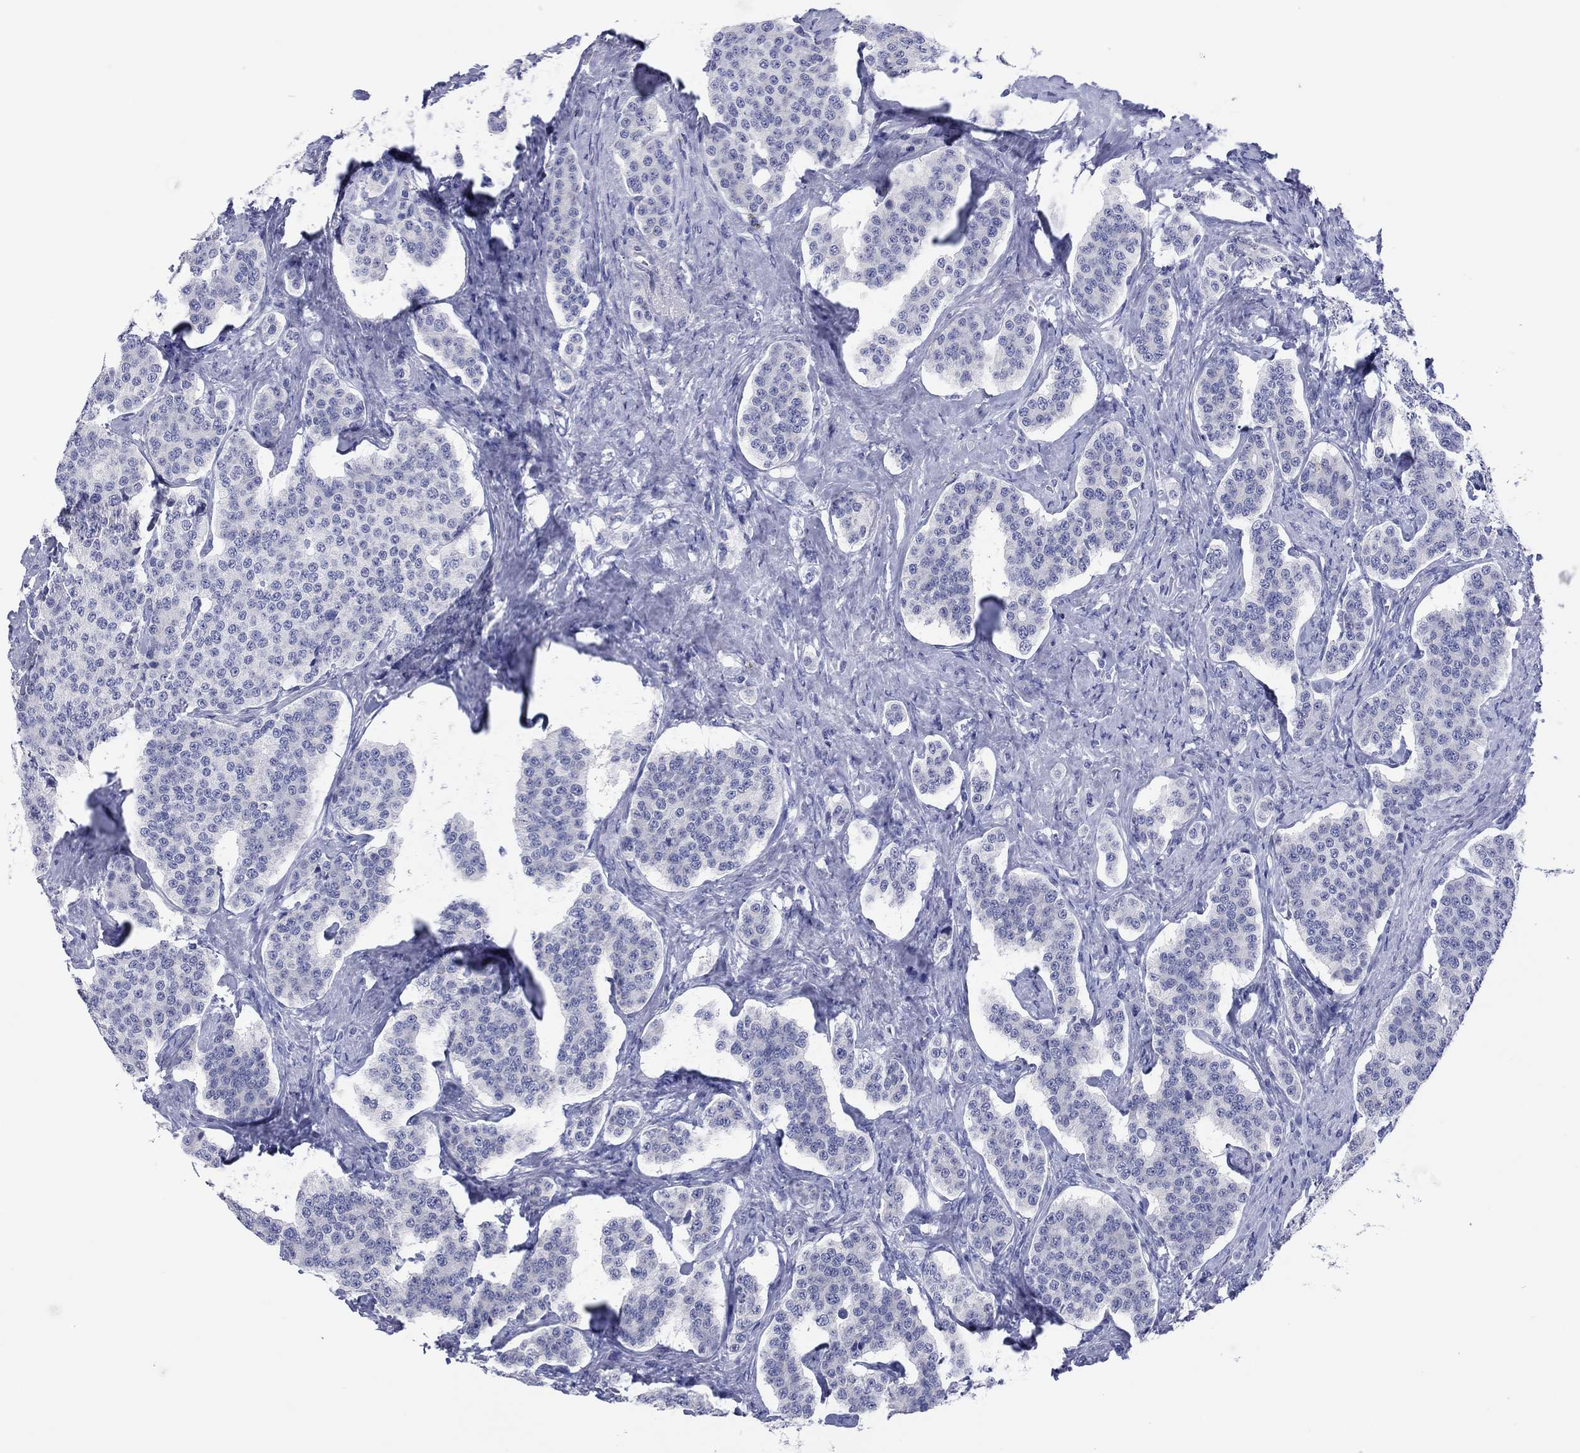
{"staining": {"intensity": "negative", "quantity": "none", "location": "none"}, "tissue": "carcinoid", "cell_type": "Tumor cells", "image_type": "cancer", "snomed": [{"axis": "morphology", "description": "Carcinoid, malignant, NOS"}, {"axis": "topography", "description": "Small intestine"}], "caption": "Human carcinoid stained for a protein using immunohistochemistry (IHC) exhibits no positivity in tumor cells.", "gene": "ERICH3", "patient": {"sex": "female", "age": 58}}